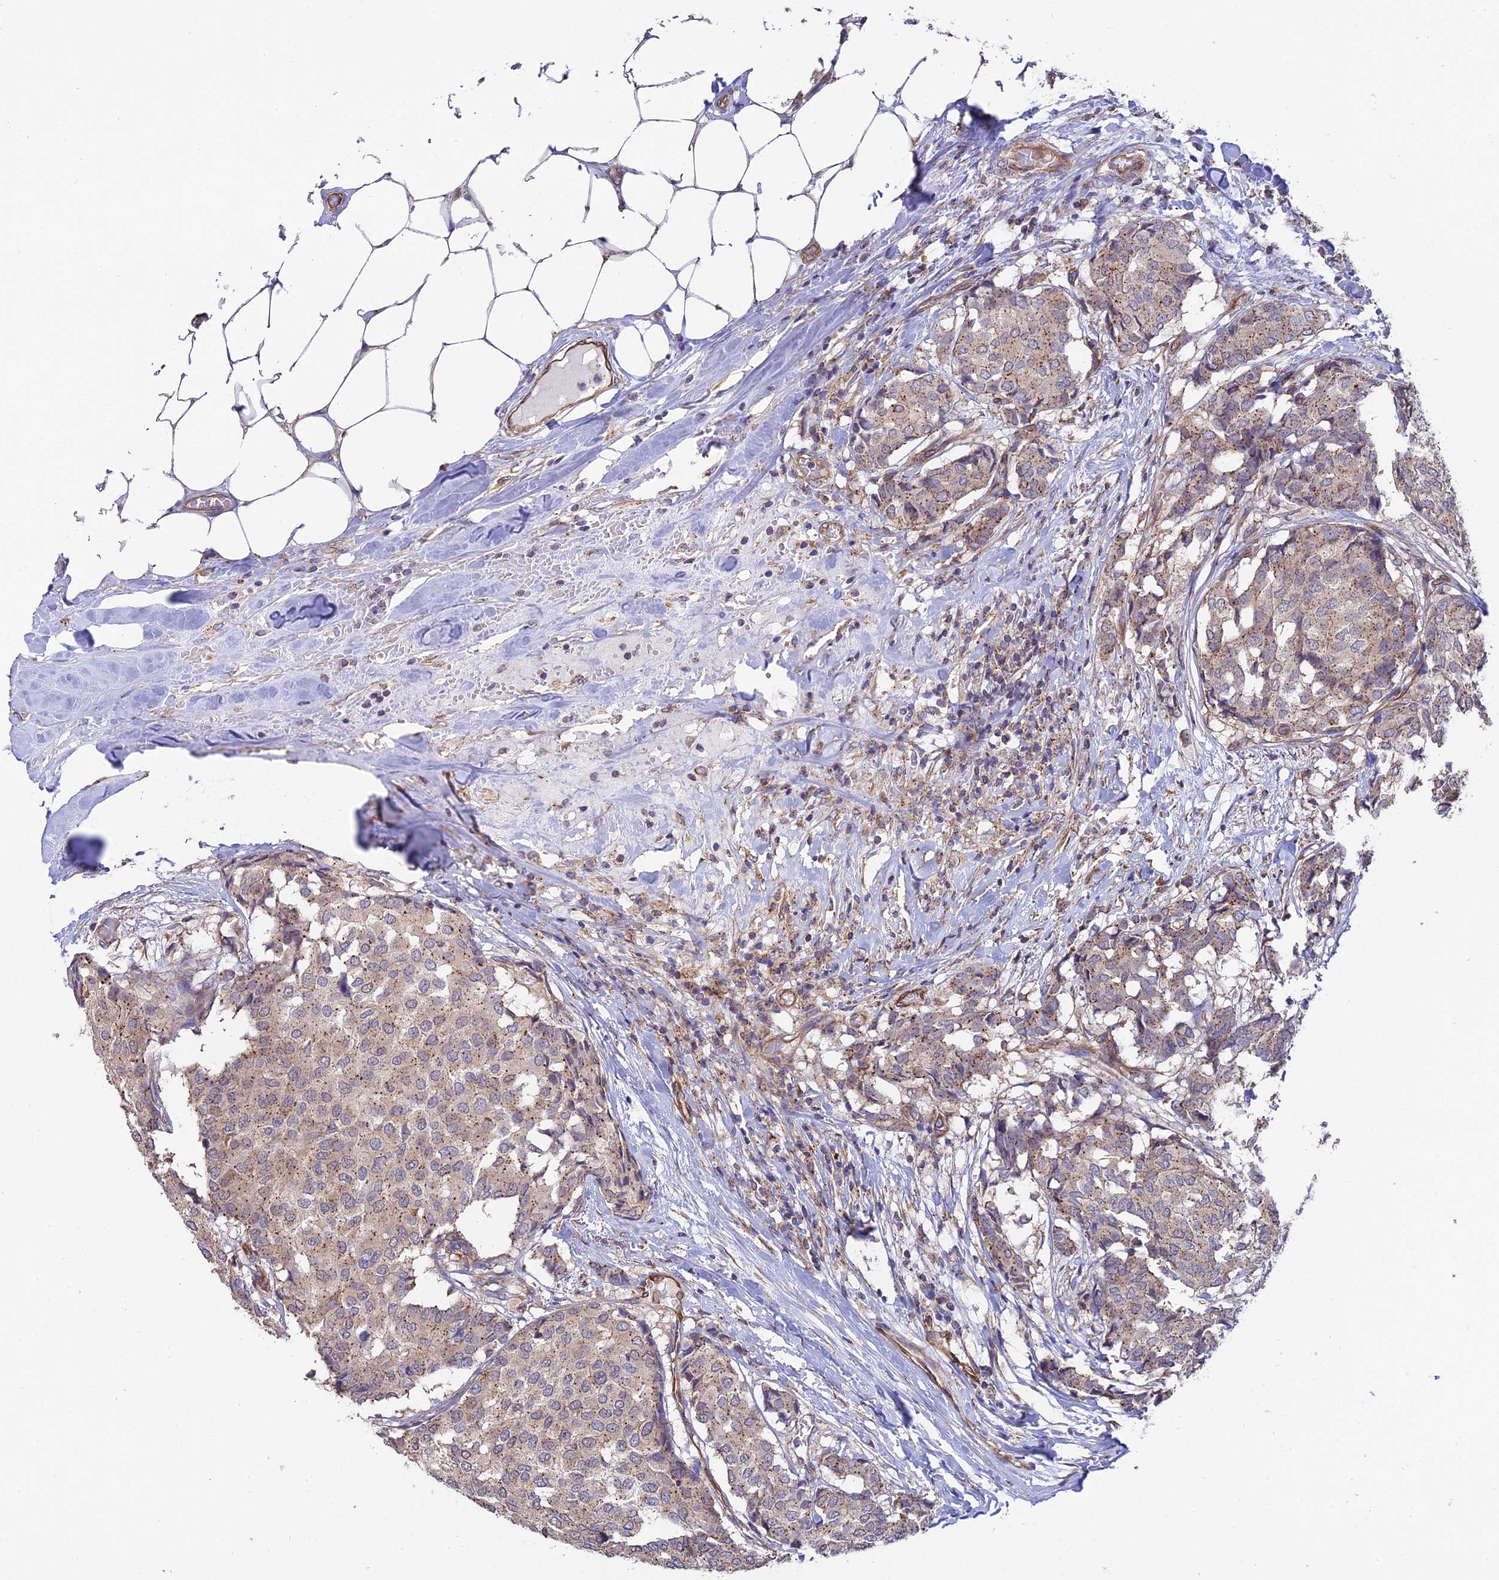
{"staining": {"intensity": "moderate", "quantity": ">75%", "location": "cytoplasmic/membranous"}, "tissue": "breast cancer", "cell_type": "Tumor cells", "image_type": "cancer", "snomed": [{"axis": "morphology", "description": "Duct carcinoma"}, {"axis": "topography", "description": "Breast"}], "caption": "Human breast cancer (infiltrating ductal carcinoma) stained with a brown dye demonstrates moderate cytoplasmic/membranous positive expression in about >75% of tumor cells.", "gene": "QRFP", "patient": {"sex": "female", "age": 75}}